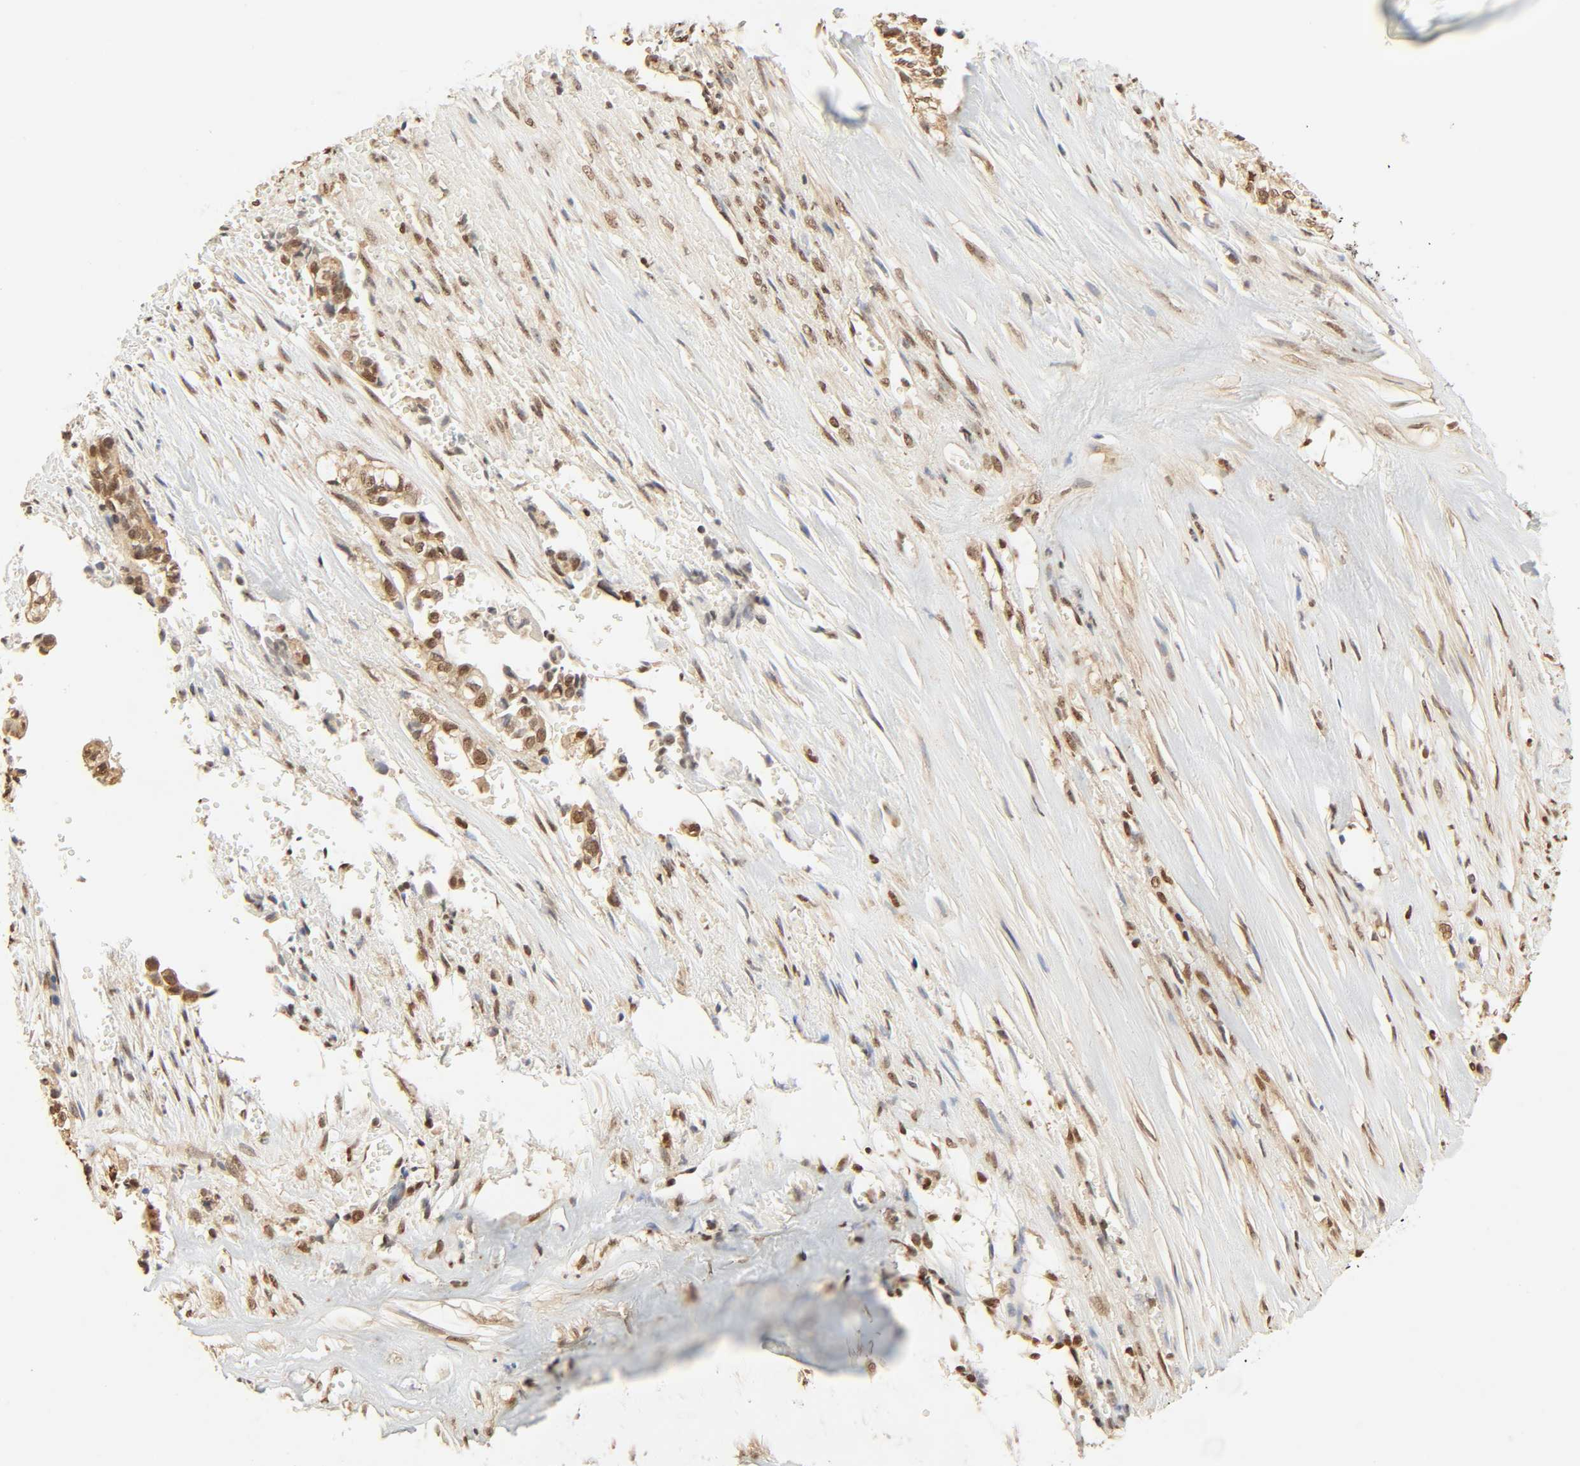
{"staining": {"intensity": "moderate", "quantity": ">75%", "location": "cytoplasmic/membranous,nuclear"}, "tissue": "liver cancer", "cell_type": "Tumor cells", "image_type": "cancer", "snomed": [{"axis": "morphology", "description": "Cholangiocarcinoma"}, {"axis": "topography", "description": "Liver"}], "caption": "Liver cholangiocarcinoma was stained to show a protein in brown. There is medium levels of moderate cytoplasmic/membranous and nuclear positivity in approximately >75% of tumor cells. The protein of interest is stained brown, and the nuclei are stained in blue (DAB IHC with brightfield microscopy, high magnification).", "gene": "UBC", "patient": {"sex": "female", "age": 70}}